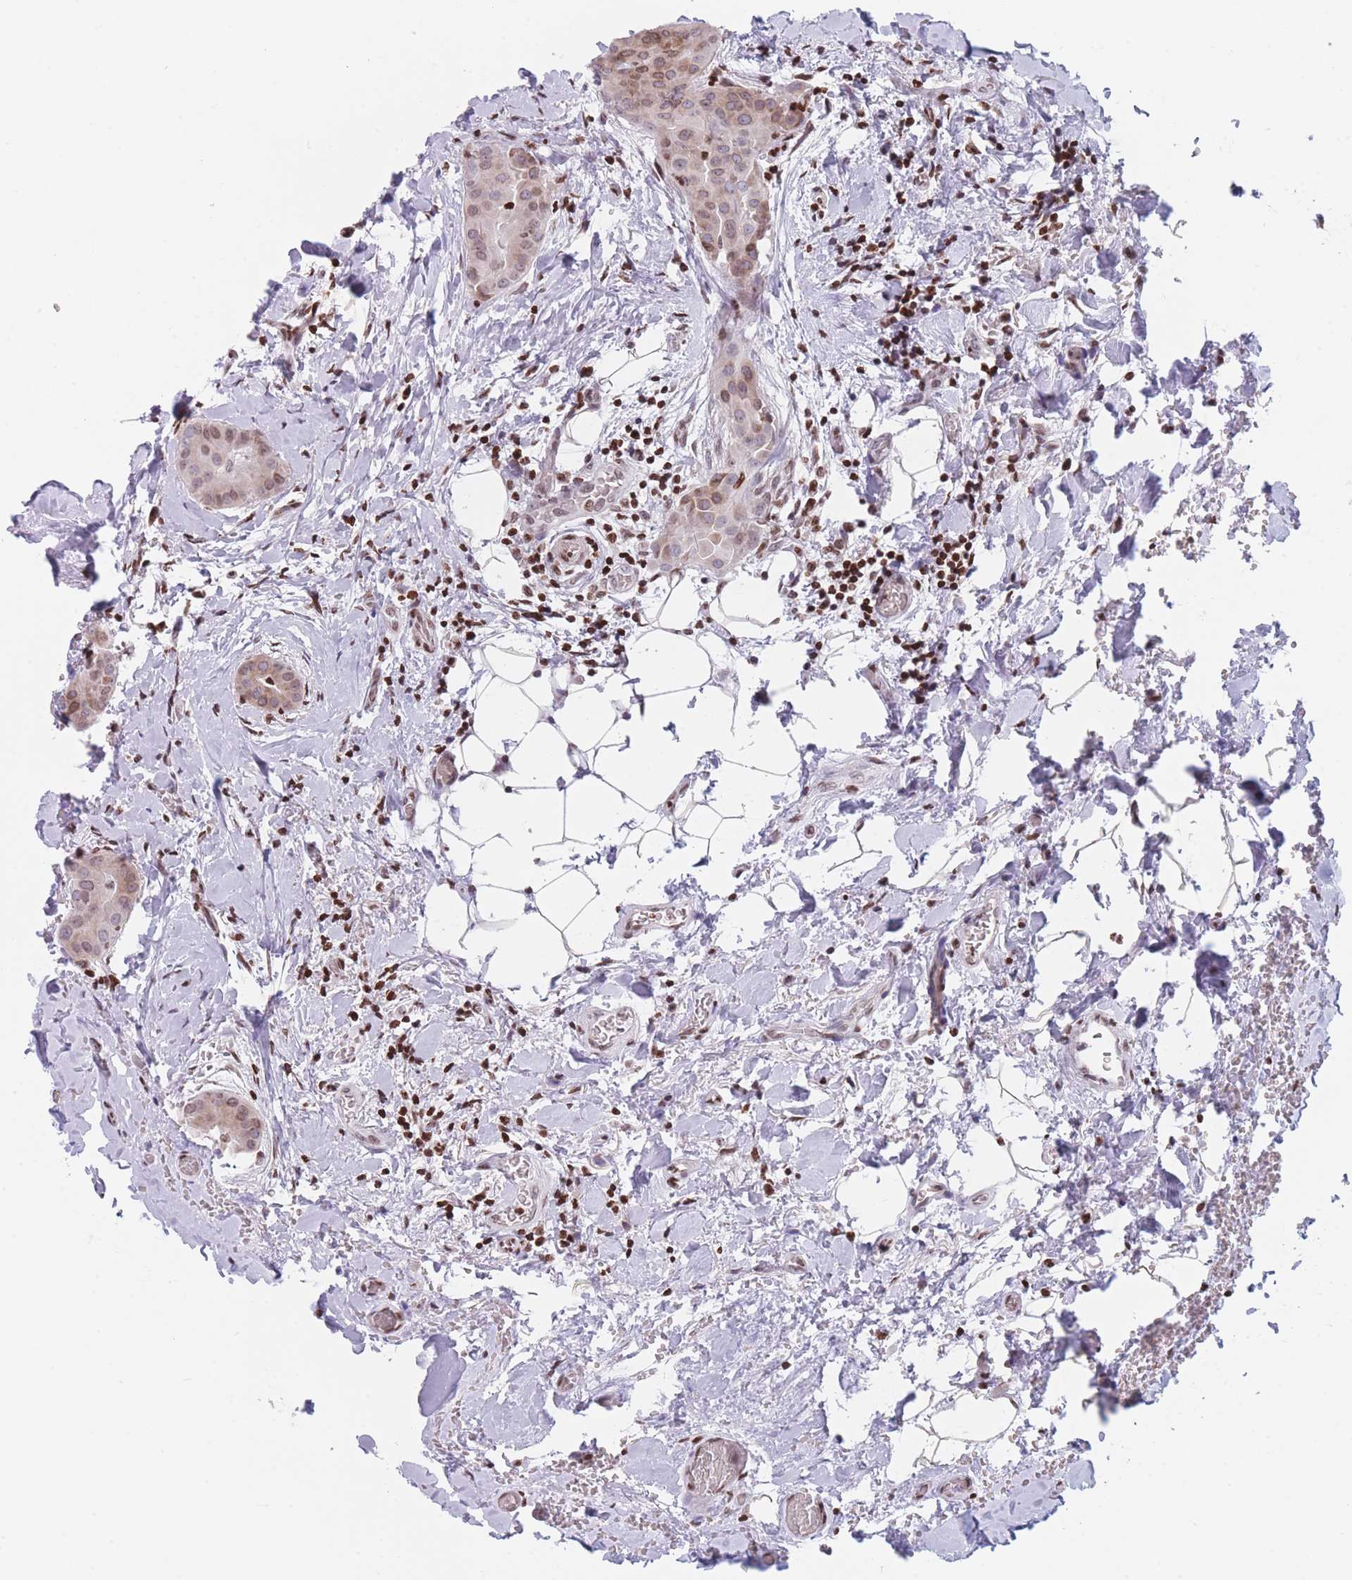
{"staining": {"intensity": "moderate", "quantity": ">75%", "location": "nuclear"}, "tissue": "thyroid cancer", "cell_type": "Tumor cells", "image_type": "cancer", "snomed": [{"axis": "morphology", "description": "Papillary adenocarcinoma, NOS"}, {"axis": "topography", "description": "Thyroid gland"}], "caption": "Papillary adenocarcinoma (thyroid) was stained to show a protein in brown. There is medium levels of moderate nuclear positivity in approximately >75% of tumor cells. (Stains: DAB in brown, nuclei in blue, Microscopy: brightfield microscopy at high magnification).", "gene": "AK9", "patient": {"sex": "male", "age": 33}}